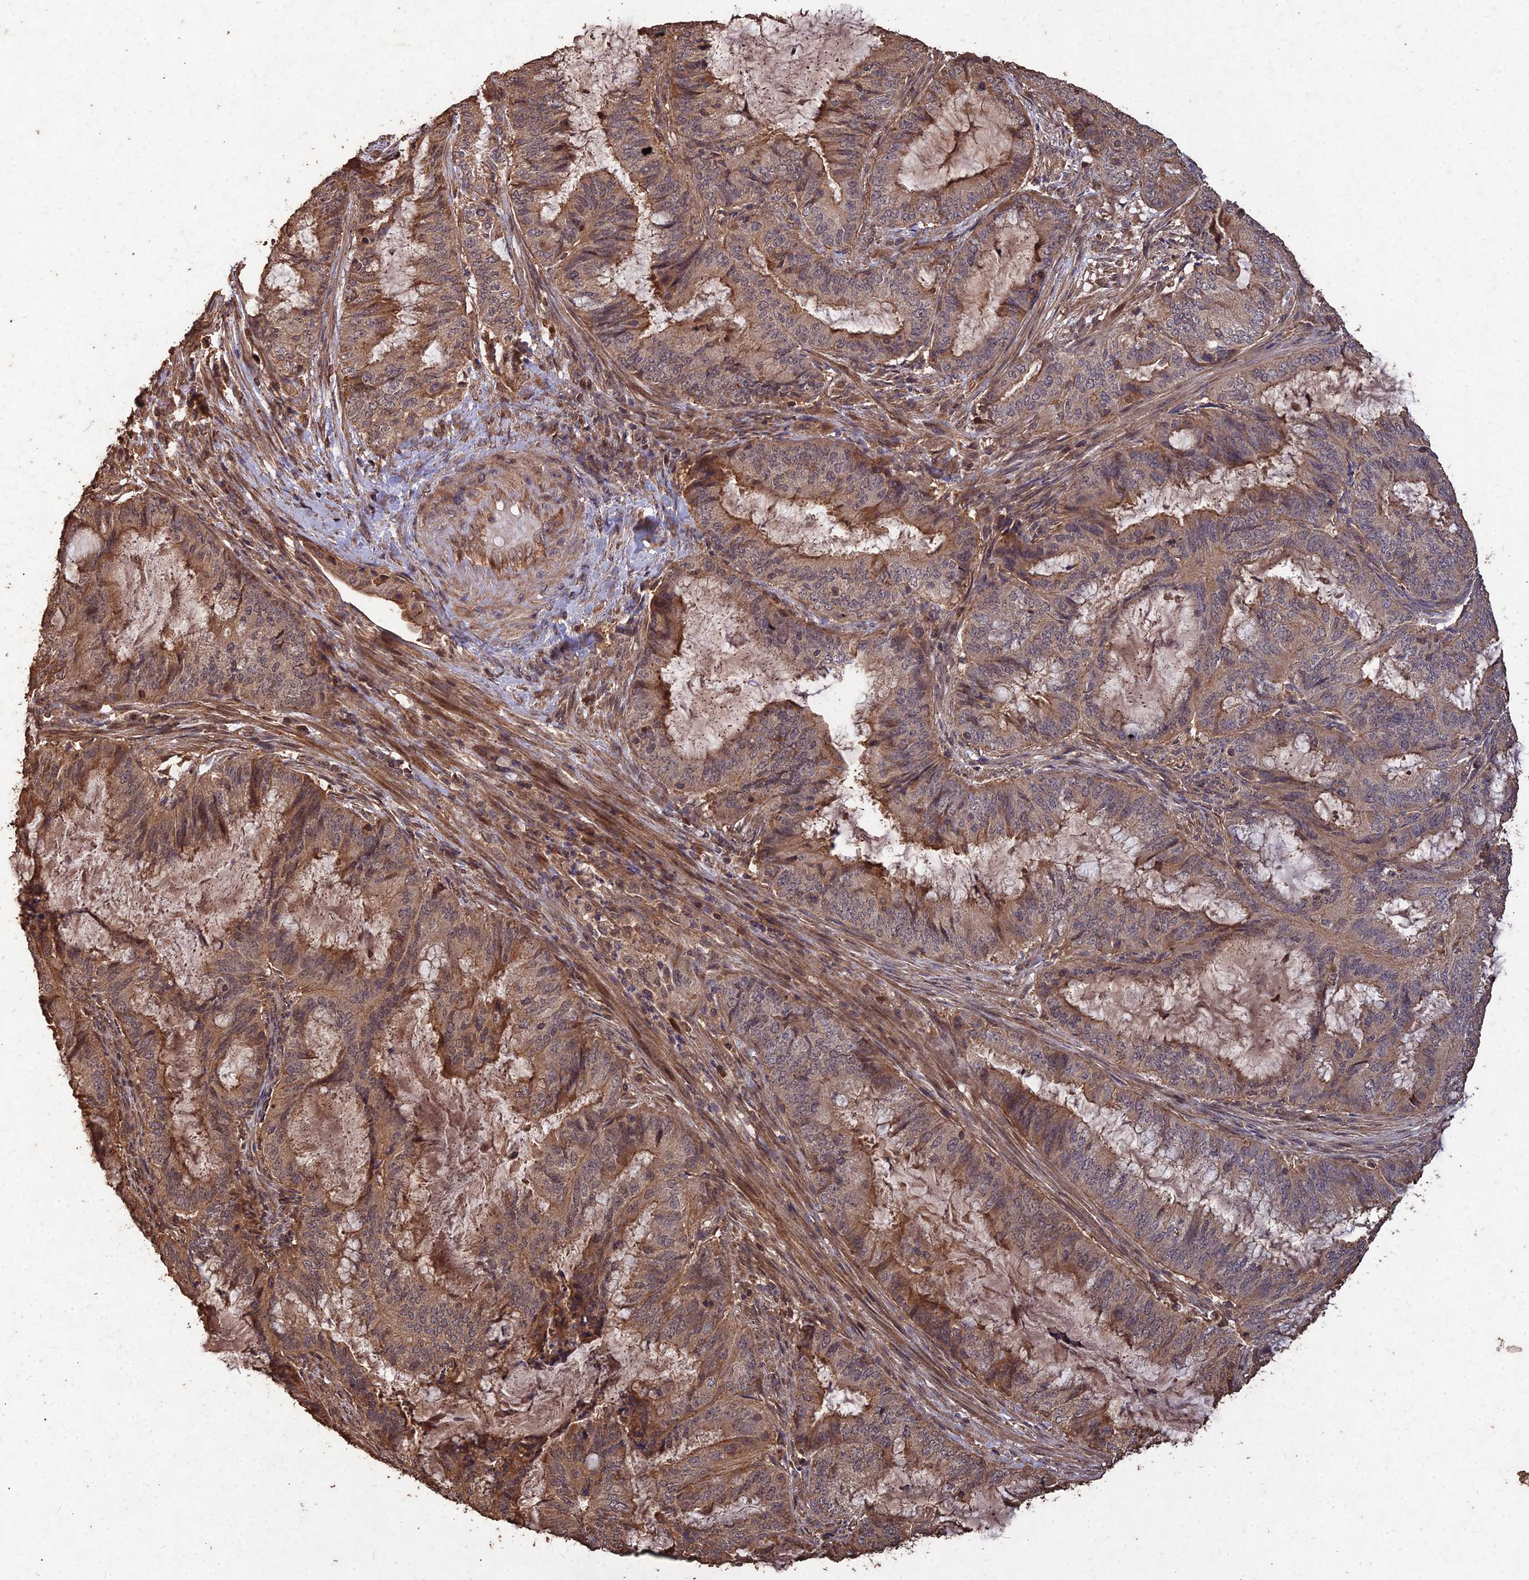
{"staining": {"intensity": "moderate", "quantity": ">75%", "location": "cytoplasmic/membranous,nuclear"}, "tissue": "endometrial cancer", "cell_type": "Tumor cells", "image_type": "cancer", "snomed": [{"axis": "morphology", "description": "Adenocarcinoma, NOS"}, {"axis": "topography", "description": "Endometrium"}], "caption": "Human endometrial cancer (adenocarcinoma) stained with a protein marker displays moderate staining in tumor cells.", "gene": "SYMPK", "patient": {"sex": "female", "age": 51}}